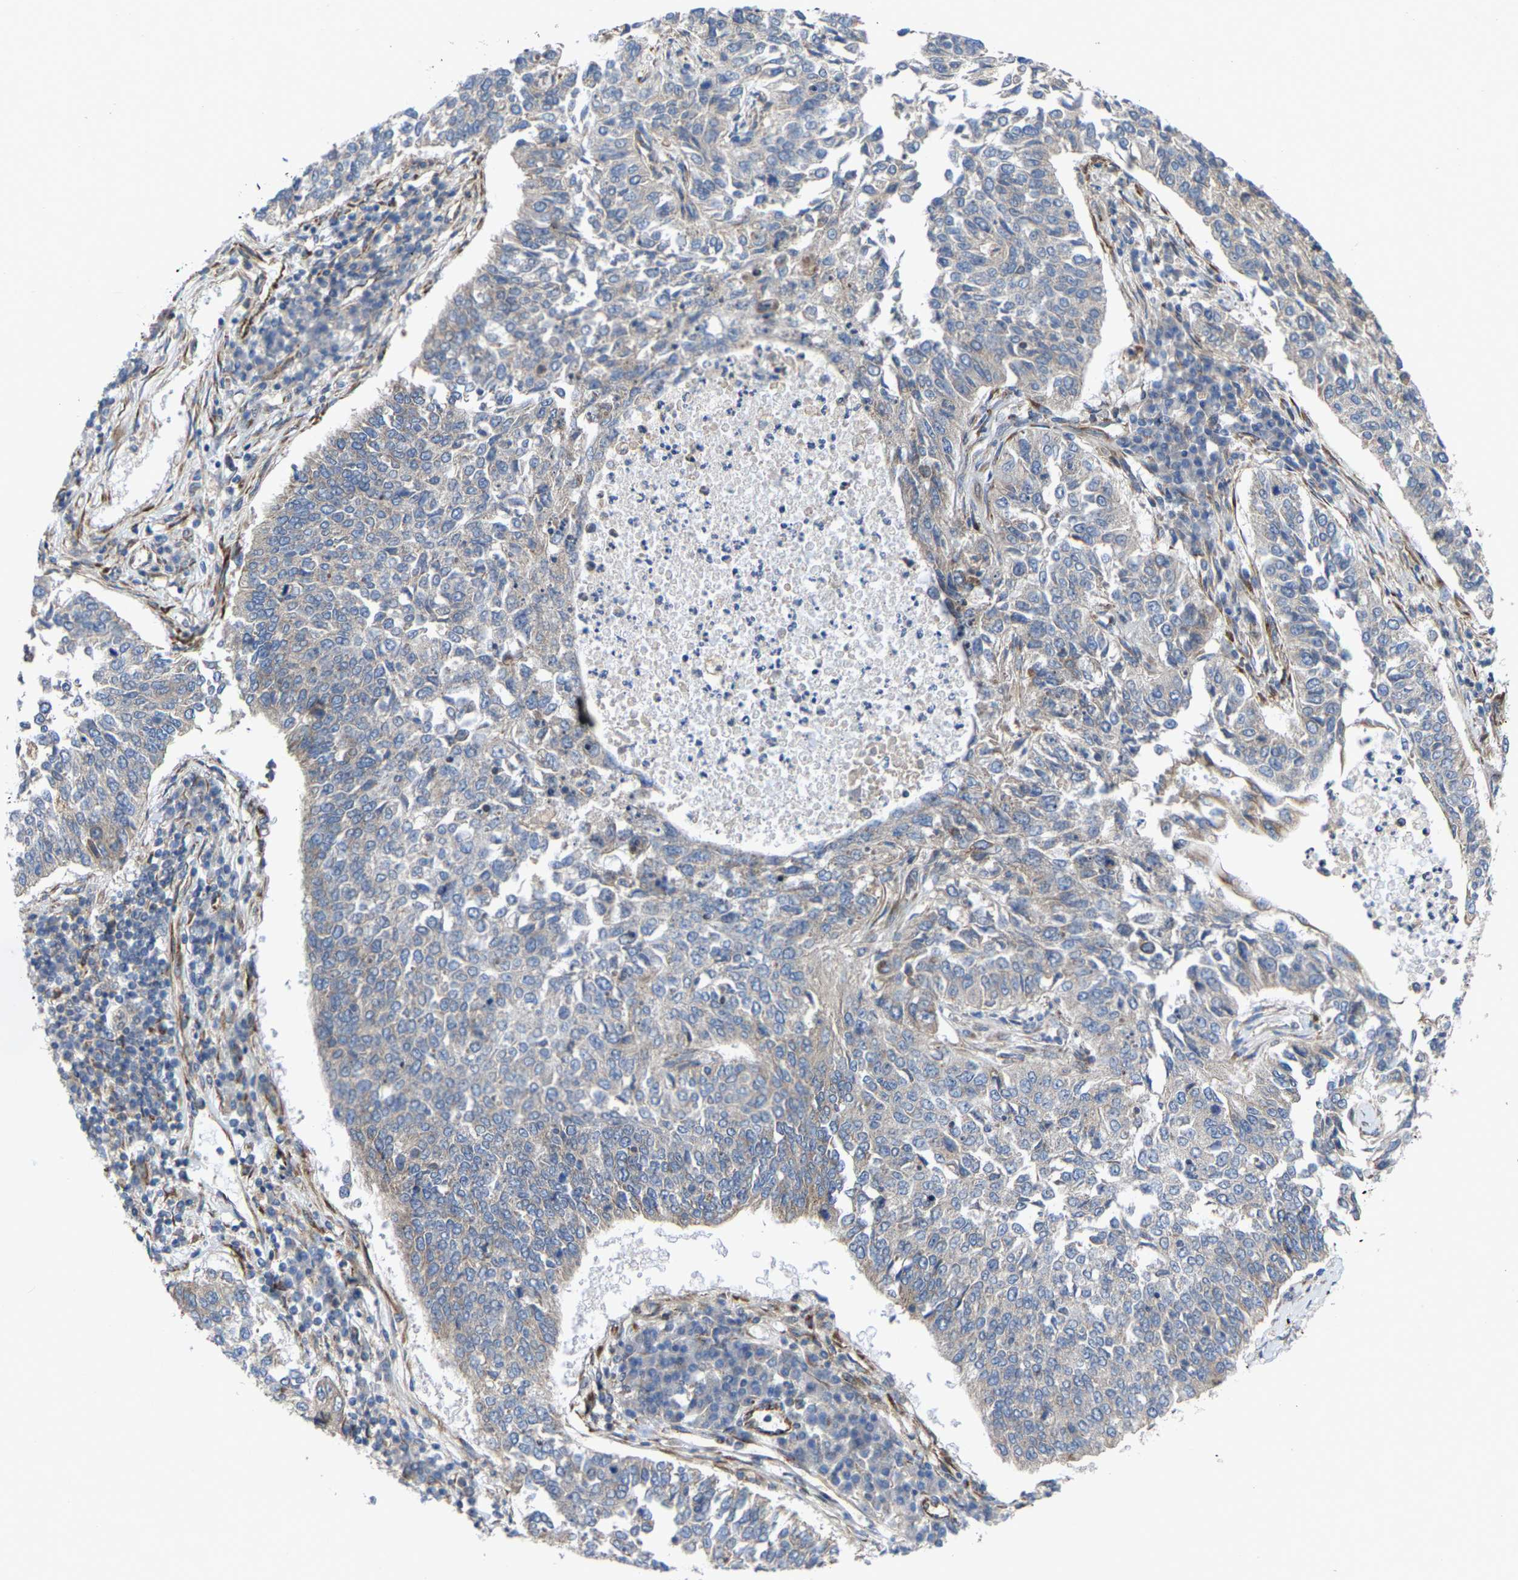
{"staining": {"intensity": "negative", "quantity": "none", "location": "none"}, "tissue": "lung cancer", "cell_type": "Tumor cells", "image_type": "cancer", "snomed": [{"axis": "morphology", "description": "Normal tissue, NOS"}, {"axis": "morphology", "description": "Squamous cell carcinoma, NOS"}, {"axis": "topography", "description": "Cartilage tissue"}, {"axis": "topography", "description": "Bronchus"}, {"axis": "topography", "description": "Lung"}], "caption": "Protein analysis of lung squamous cell carcinoma reveals no significant staining in tumor cells.", "gene": "TOR1B", "patient": {"sex": "female", "age": 49}}